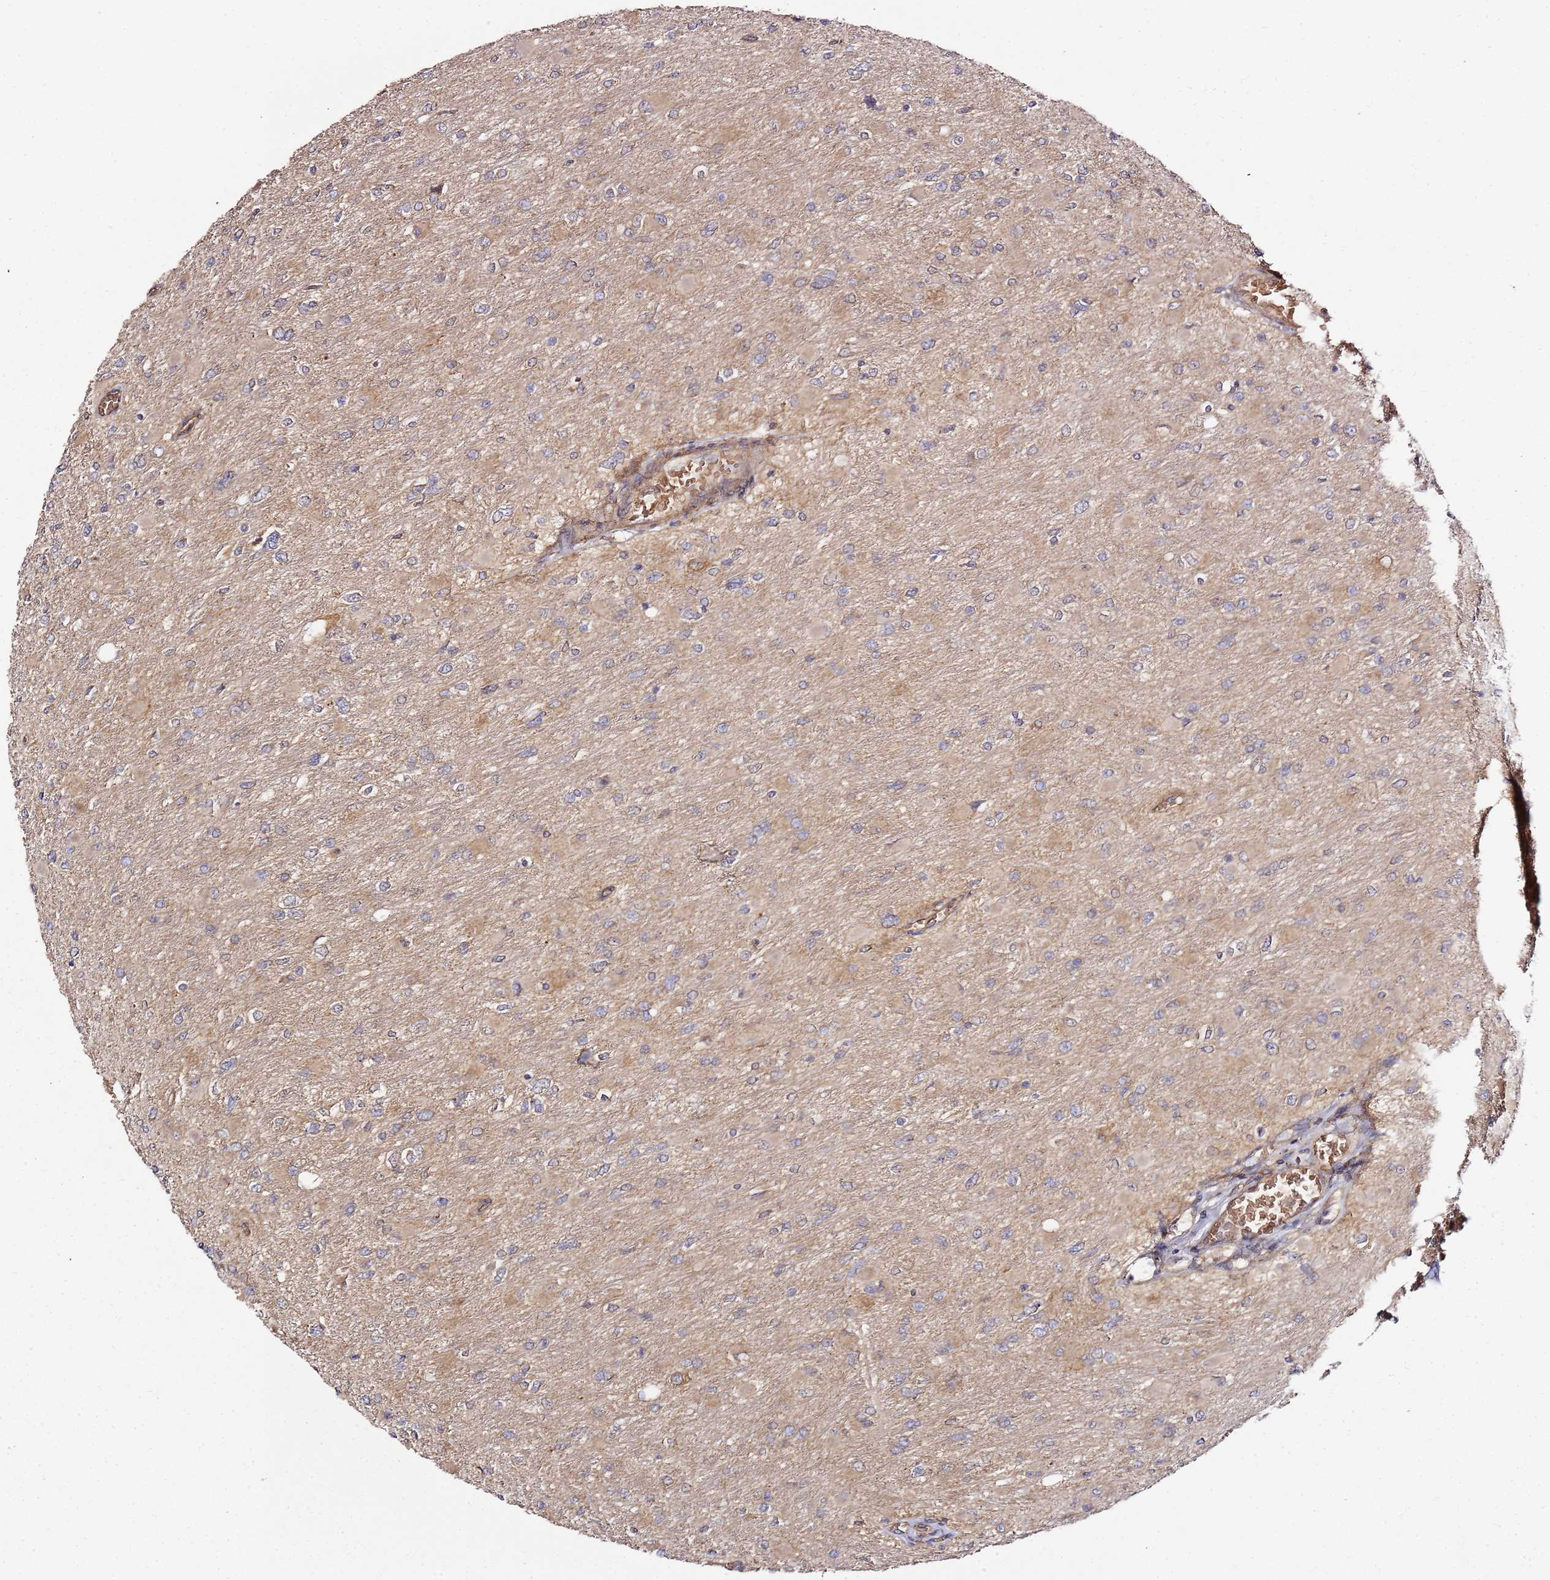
{"staining": {"intensity": "negative", "quantity": "none", "location": "none"}, "tissue": "glioma", "cell_type": "Tumor cells", "image_type": "cancer", "snomed": [{"axis": "morphology", "description": "Glioma, malignant, High grade"}, {"axis": "topography", "description": "Cerebral cortex"}], "caption": "Immunohistochemistry (IHC) image of glioma stained for a protein (brown), which demonstrates no positivity in tumor cells.", "gene": "TM2D2", "patient": {"sex": "female", "age": 36}}